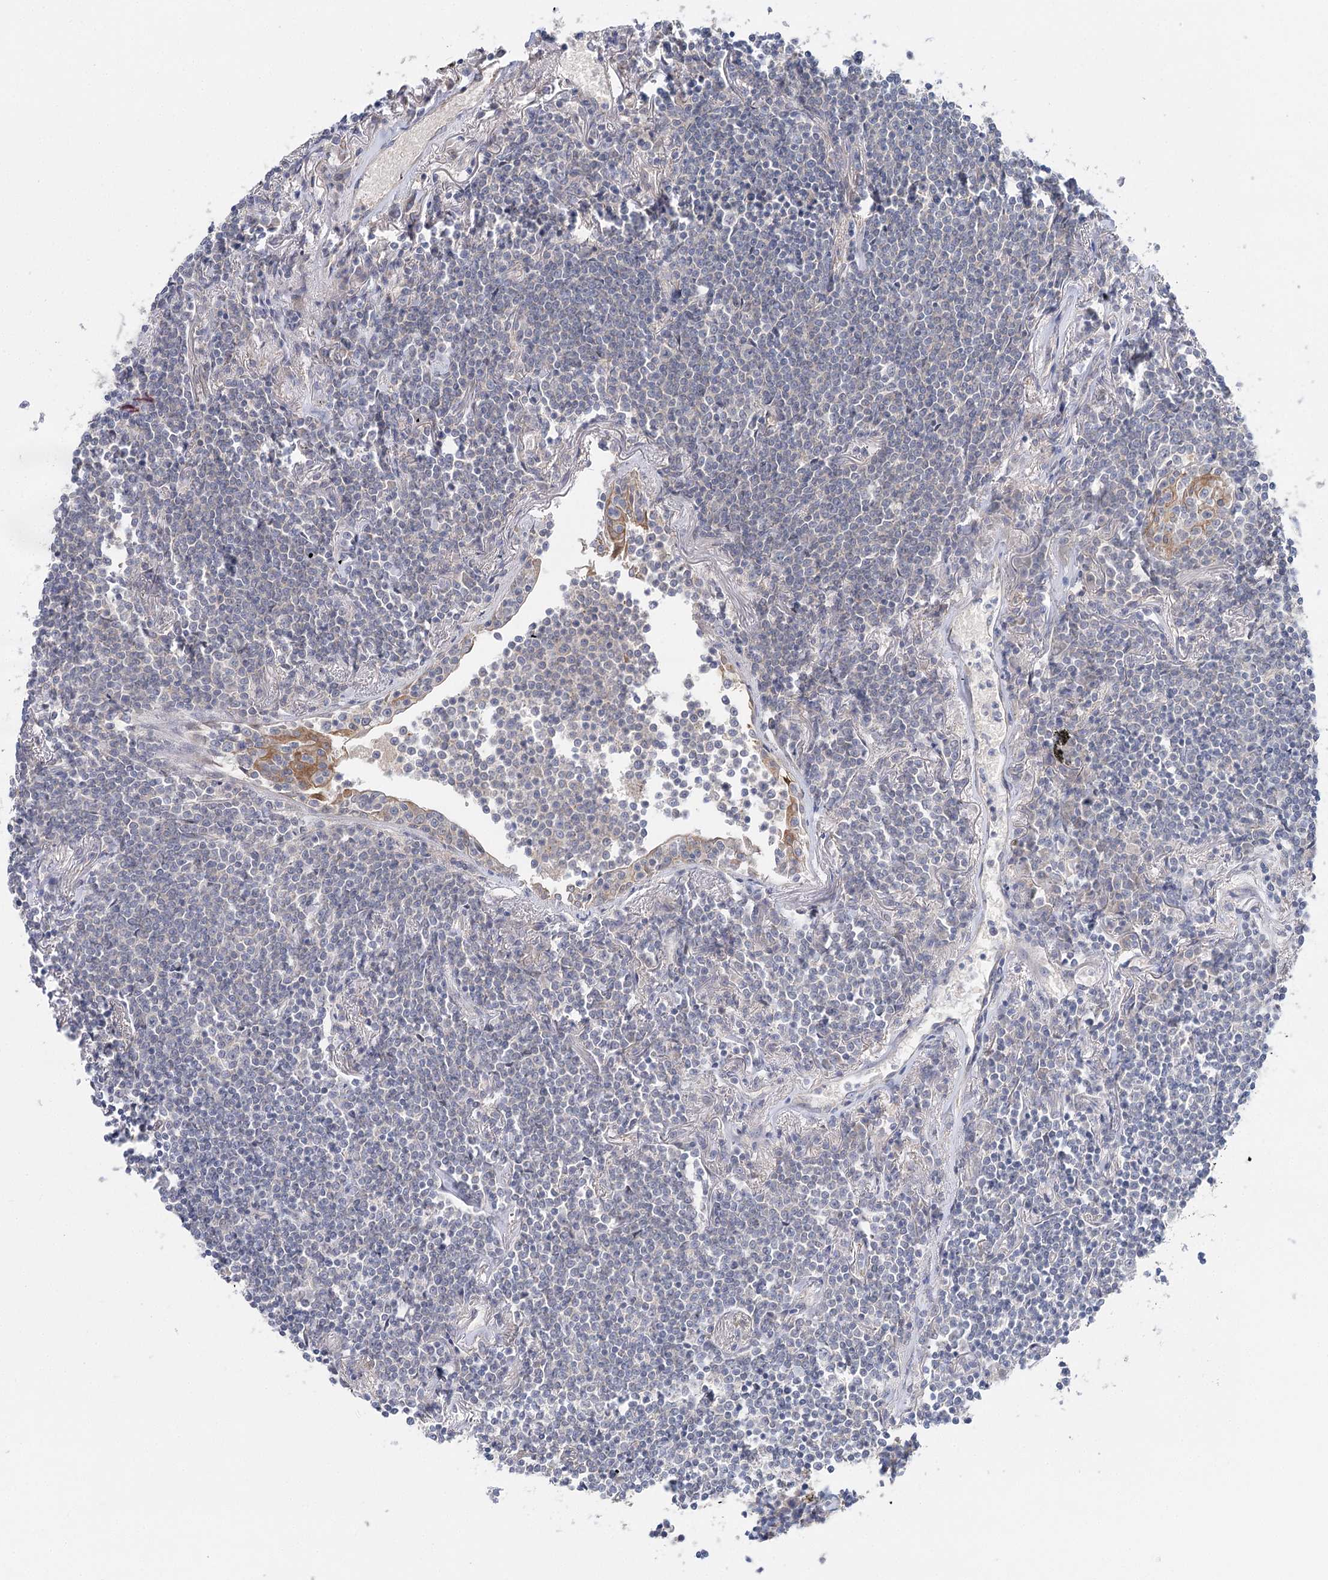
{"staining": {"intensity": "negative", "quantity": "none", "location": "none"}, "tissue": "lymphoma", "cell_type": "Tumor cells", "image_type": "cancer", "snomed": [{"axis": "morphology", "description": "Malignant lymphoma, non-Hodgkin's type, Low grade"}, {"axis": "topography", "description": "Lung"}], "caption": "The histopathology image reveals no significant positivity in tumor cells of lymphoma. (Stains: DAB (3,3'-diaminobenzidine) immunohistochemistry (IHC) with hematoxylin counter stain, Microscopy: brightfield microscopy at high magnification).", "gene": "LRRC14B", "patient": {"sex": "female", "age": 71}}